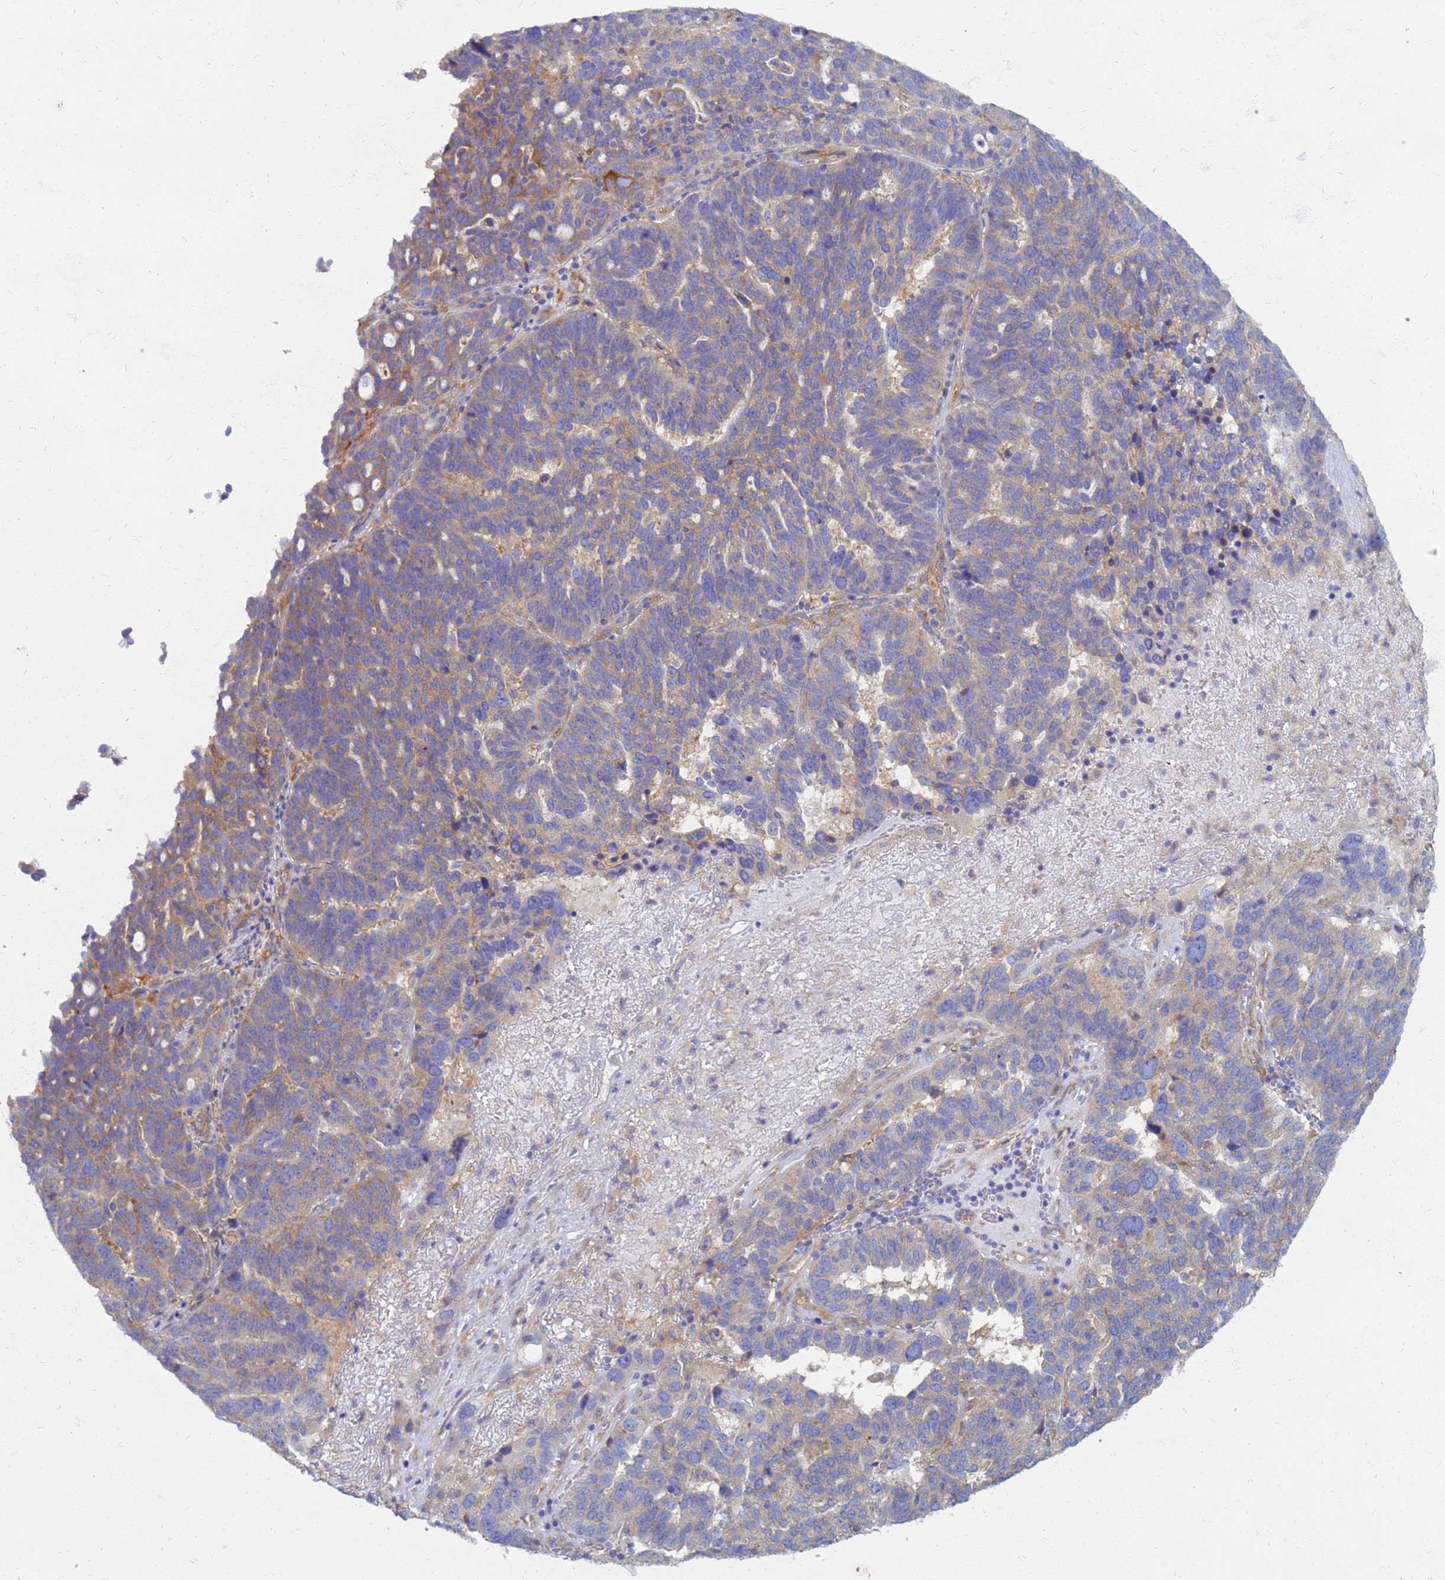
{"staining": {"intensity": "weak", "quantity": "25%-75%", "location": "cytoplasmic/membranous"}, "tissue": "ovarian cancer", "cell_type": "Tumor cells", "image_type": "cancer", "snomed": [{"axis": "morphology", "description": "Cystadenocarcinoma, serous, NOS"}, {"axis": "topography", "description": "Ovary"}], "caption": "High-magnification brightfield microscopy of ovarian cancer (serous cystadenocarcinoma) stained with DAB (3,3'-diaminobenzidine) (brown) and counterstained with hematoxylin (blue). tumor cells exhibit weak cytoplasmic/membranous positivity is appreciated in about25%-75% of cells.", "gene": "EEA1", "patient": {"sex": "female", "age": 59}}